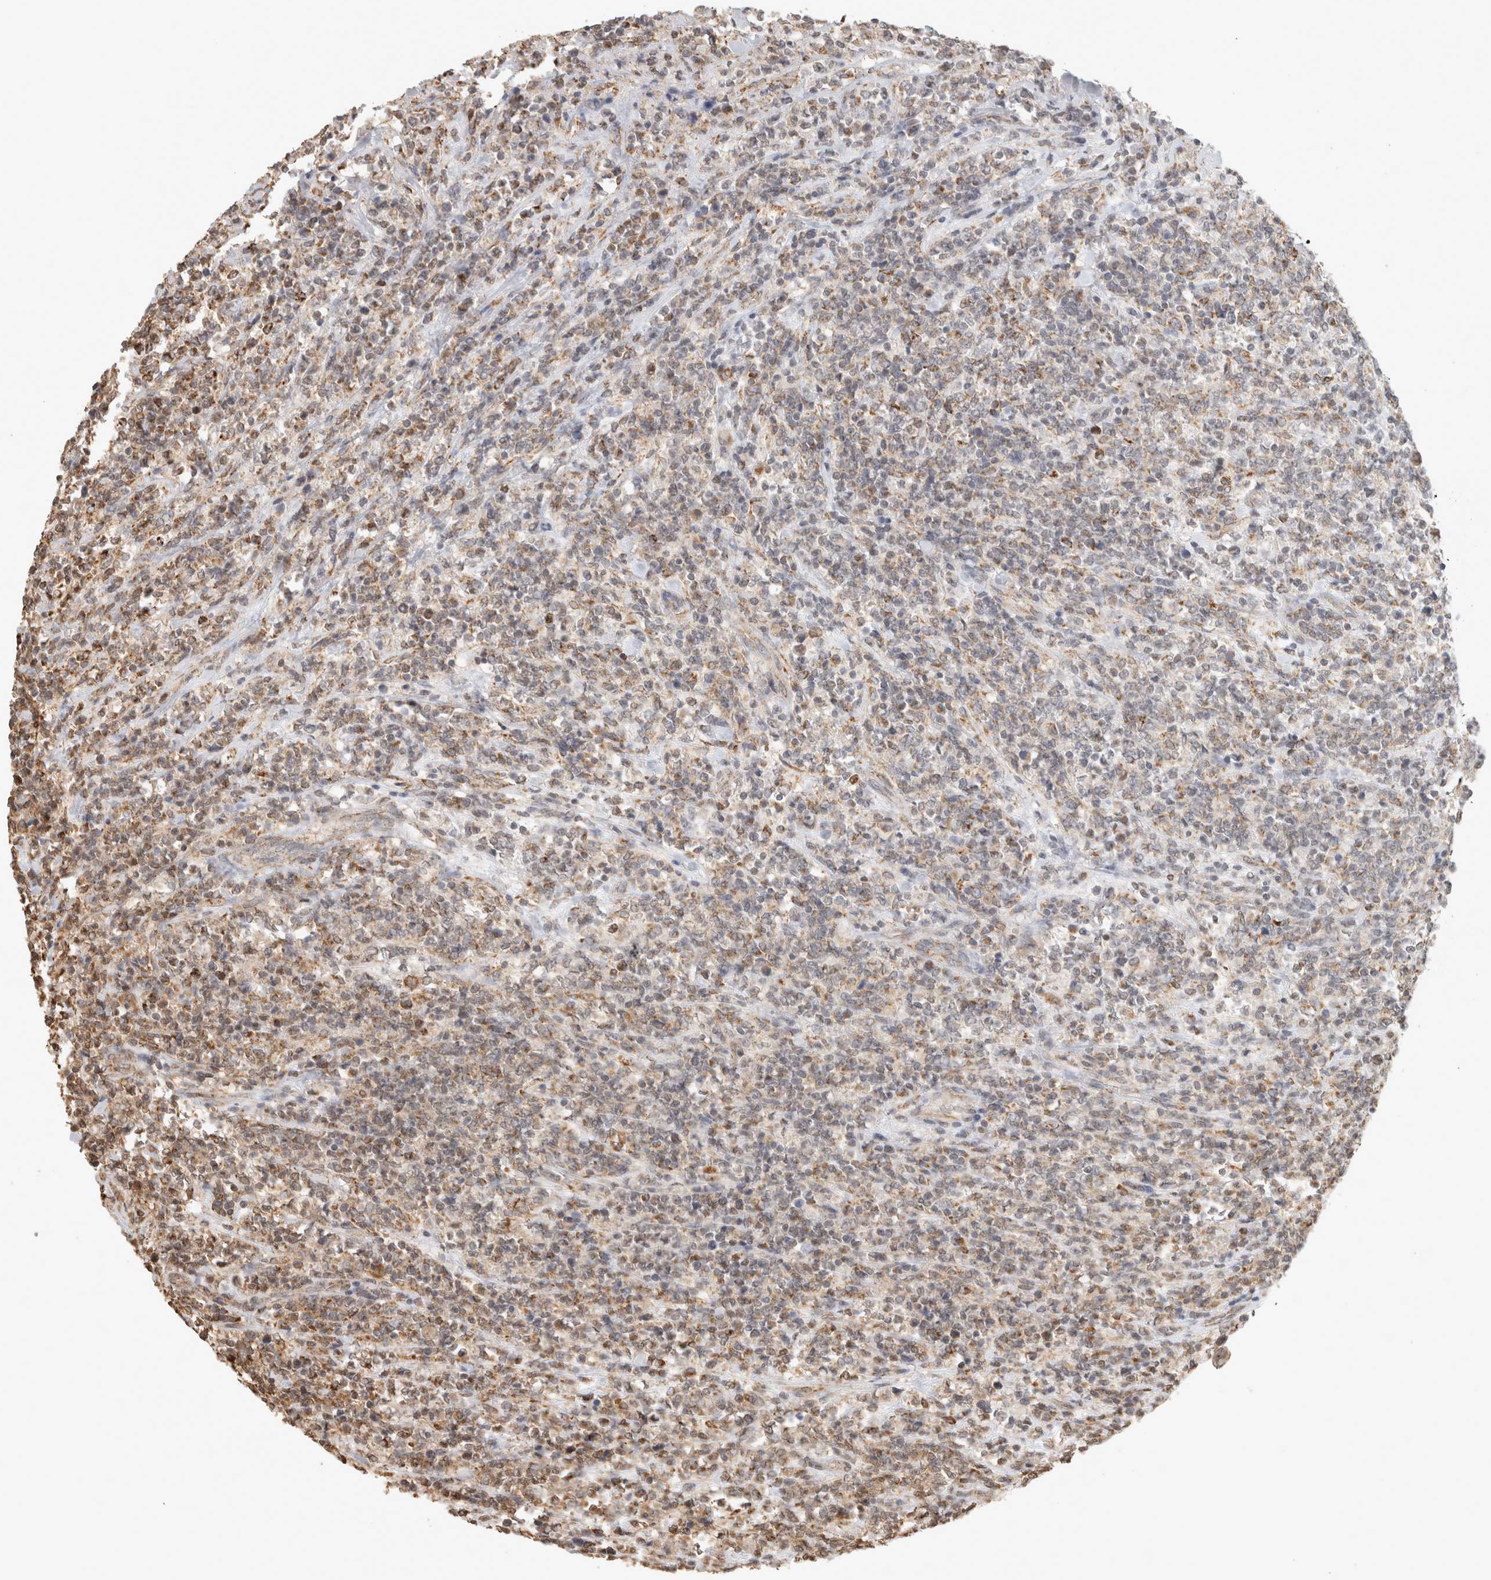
{"staining": {"intensity": "weak", "quantity": "<25%", "location": "cytoplasmic/membranous"}, "tissue": "lymphoma", "cell_type": "Tumor cells", "image_type": "cancer", "snomed": [{"axis": "morphology", "description": "Malignant lymphoma, non-Hodgkin's type, High grade"}, {"axis": "topography", "description": "Soft tissue"}], "caption": "High magnification brightfield microscopy of lymphoma stained with DAB (brown) and counterstained with hematoxylin (blue): tumor cells show no significant positivity.", "gene": "BNIP3L", "patient": {"sex": "male", "age": 18}}